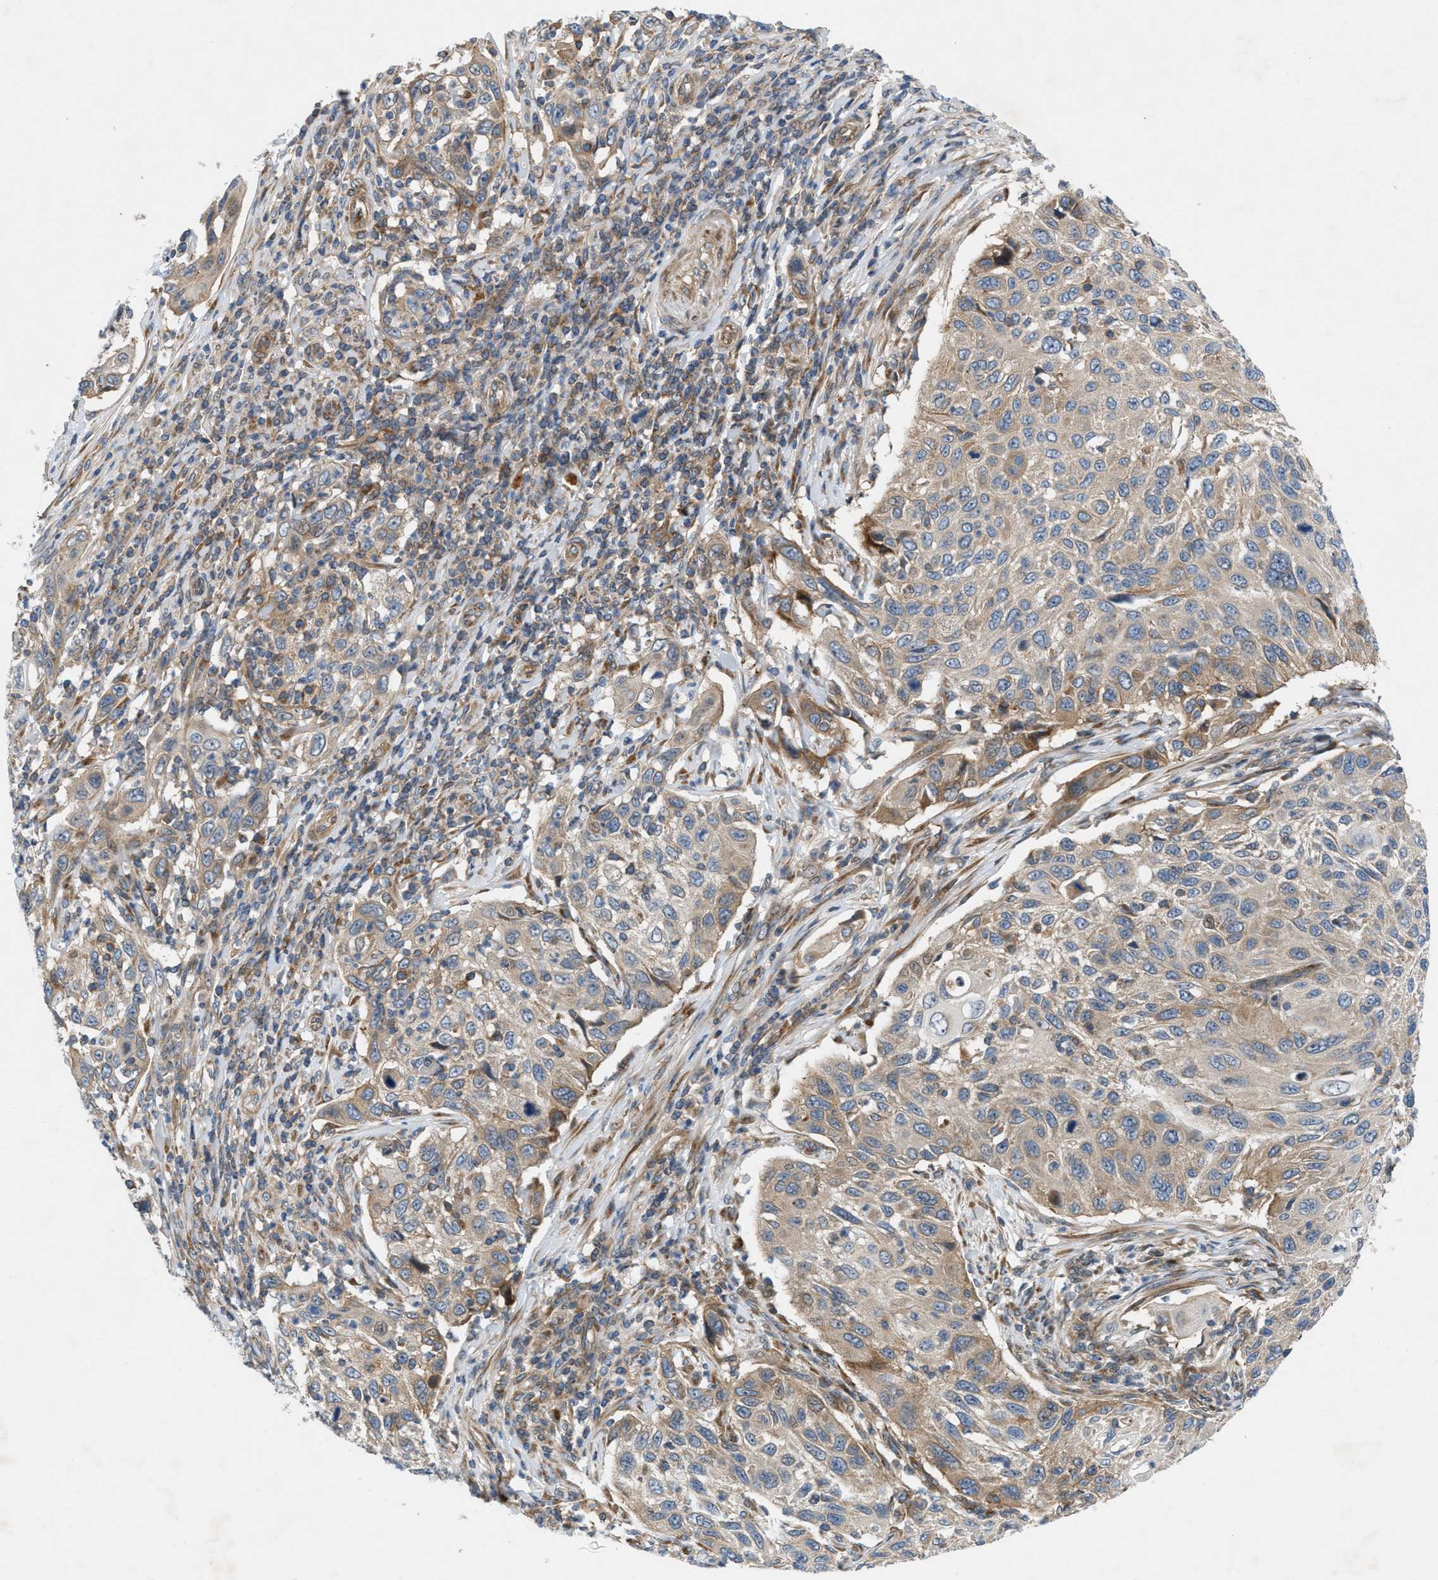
{"staining": {"intensity": "weak", "quantity": ">75%", "location": "cytoplasmic/membranous"}, "tissue": "cervical cancer", "cell_type": "Tumor cells", "image_type": "cancer", "snomed": [{"axis": "morphology", "description": "Squamous cell carcinoma, NOS"}, {"axis": "topography", "description": "Cervix"}], "caption": "Weak cytoplasmic/membranous staining for a protein is present in approximately >75% of tumor cells of cervical cancer (squamous cell carcinoma) using immunohistochemistry.", "gene": "CYB5D1", "patient": {"sex": "female", "age": 70}}